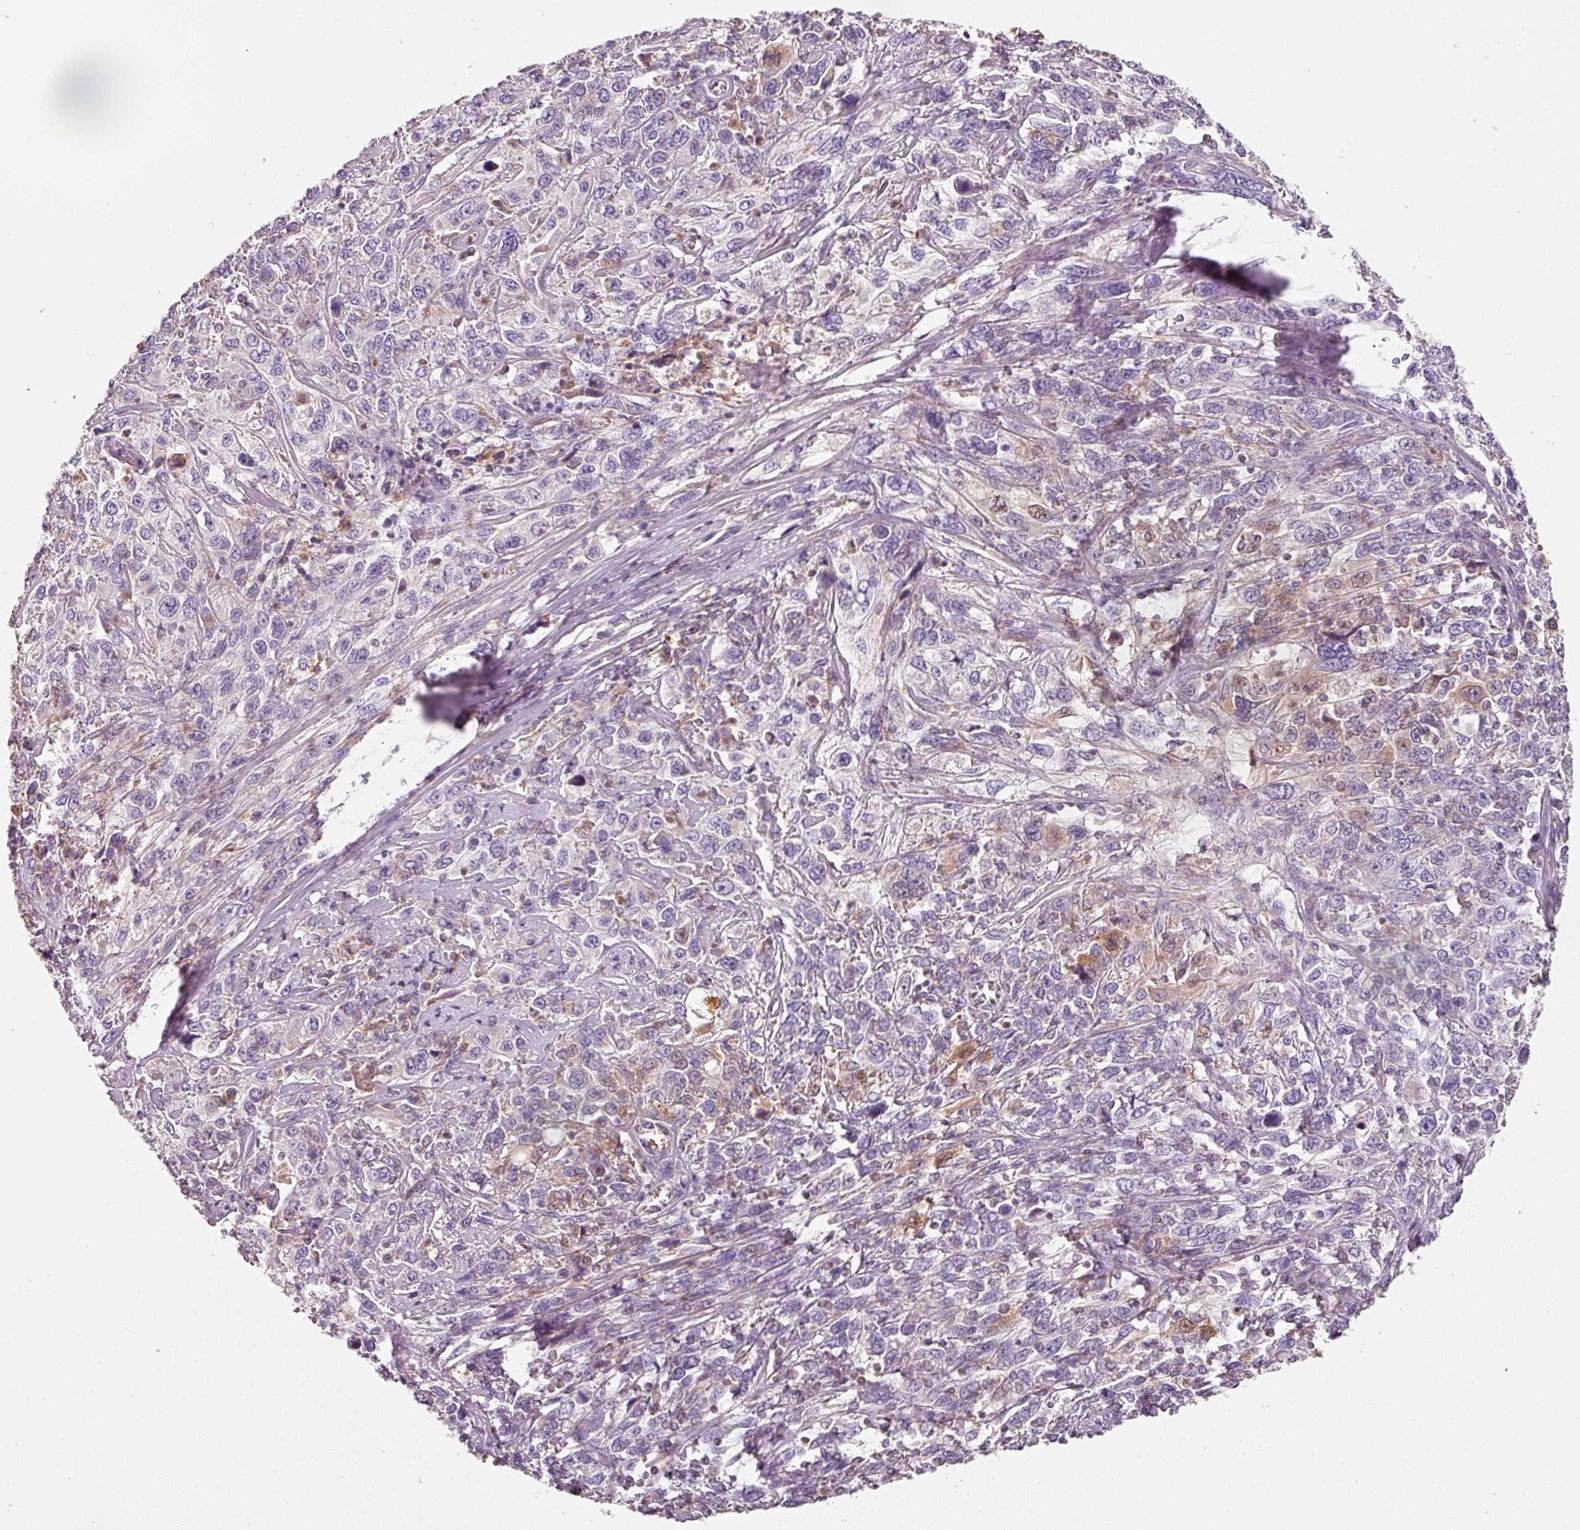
{"staining": {"intensity": "weak", "quantity": "<25%", "location": "cytoplasmic/membranous"}, "tissue": "cervical cancer", "cell_type": "Tumor cells", "image_type": "cancer", "snomed": [{"axis": "morphology", "description": "Squamous cell carcinoma, NOS"}, {"axis": "topography", "description": "Cervix"}], "caption": "The micrograph exhibits no staining of tumor cells in cervical cancer (squamous cell carcinoma).", "gene": "IQGAP2", "patient": {"sex": "female", "age": 46}}